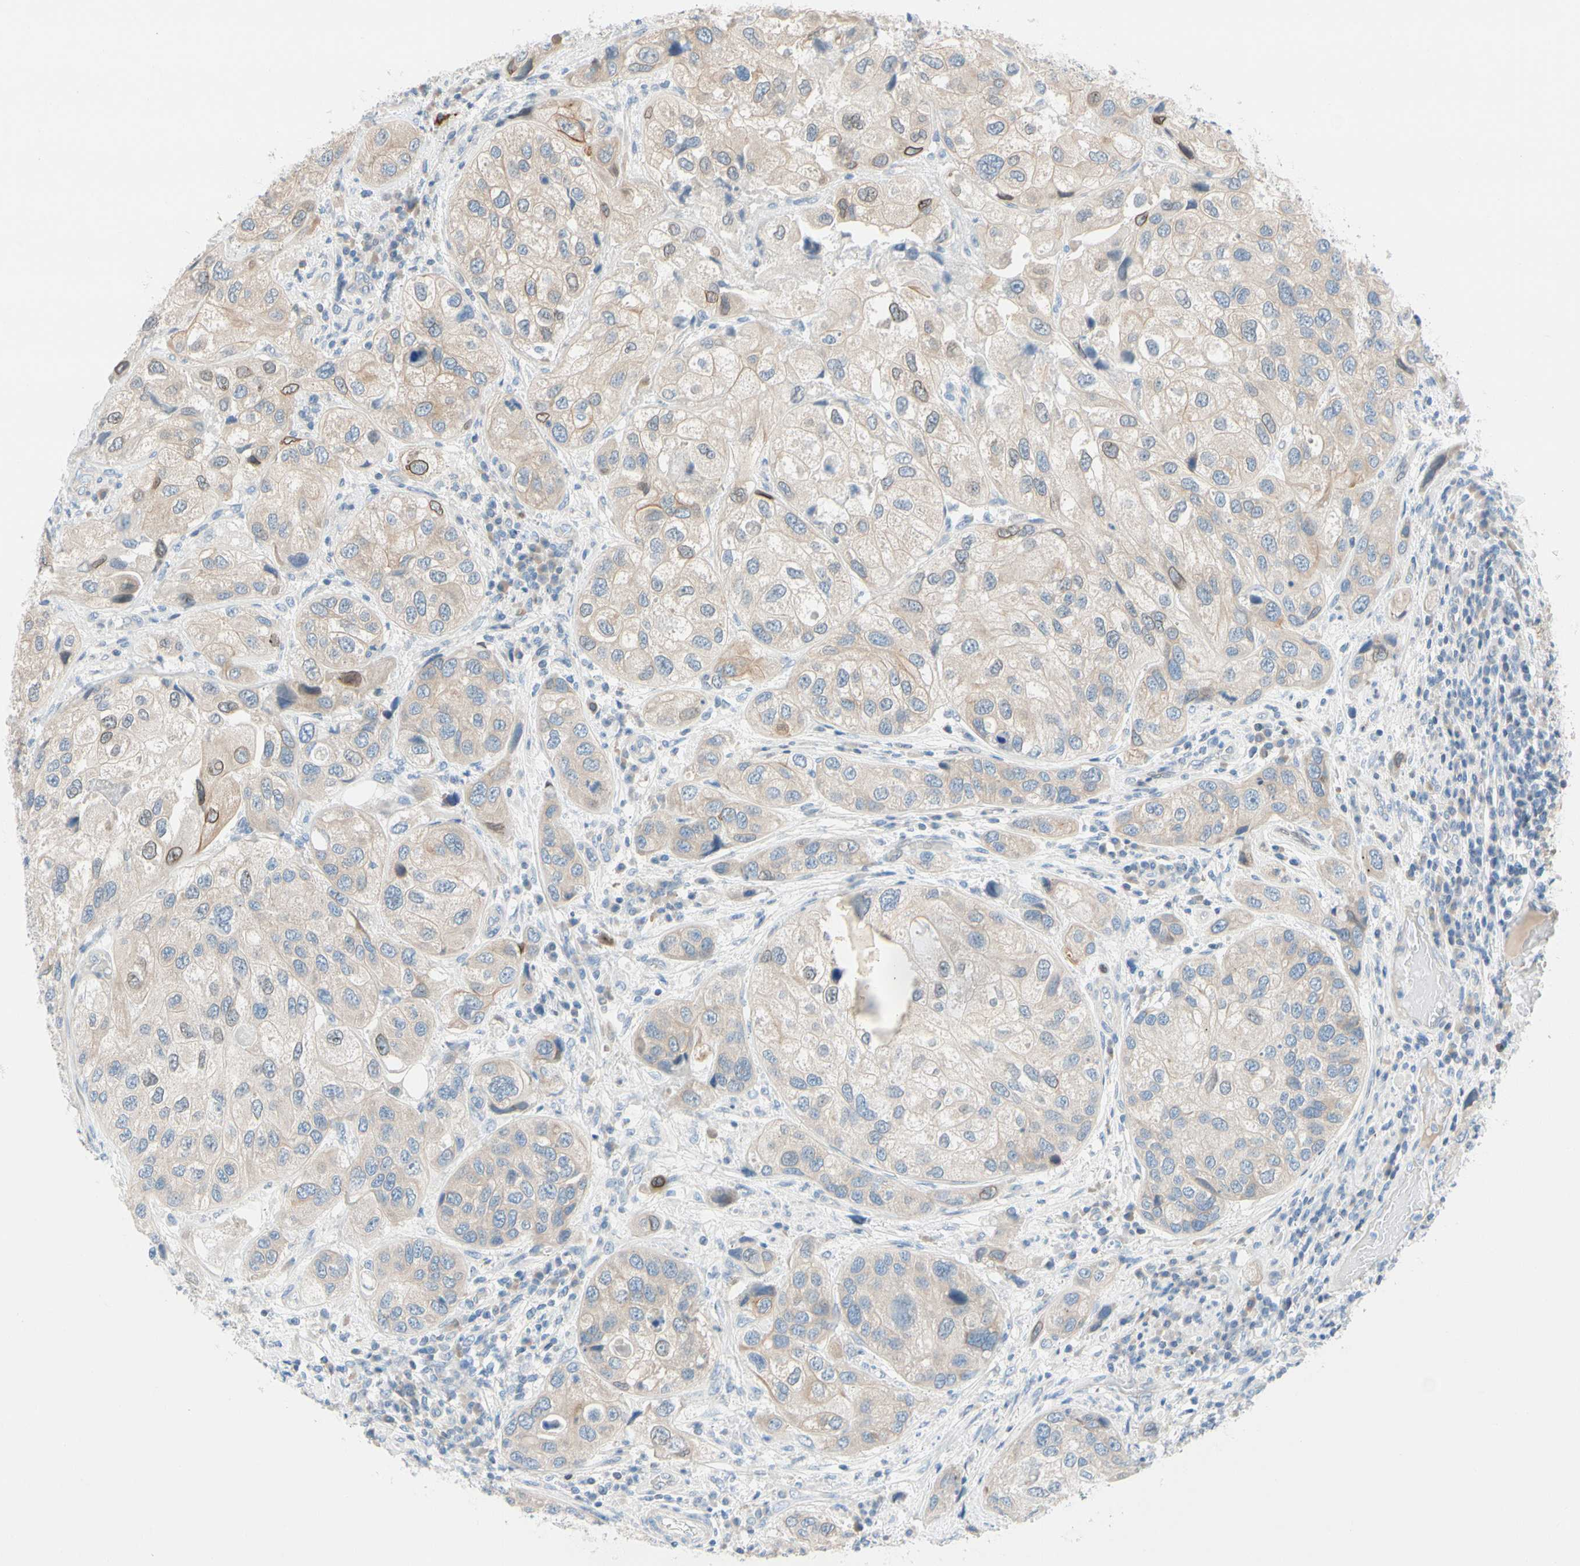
{"staining": {"intensity": "moderate", "quantity": "<25%", "location": "cytoplasmic/membranous"}, "tissue": "urothelial cancer", "cell_type": "Tumor cells", "image_type": "cancer", "snomed": [{"axis": "morphology", "description": "Urothelial carcinoma, High grade"}, {"axis": "topography", "description": "Urinary bladder"}], "caption": "Urothelial carcinoma (high-grade) was stained to show a protein in brown. There is low levels of moderate cytoplasmic/membranous staining in about <25% of tumor cells. (DAB IHC, brown staining for protein, blue staining for nuclei).", "gene": "ZNF132", "patient": {"sex": "female", "age": 64}}